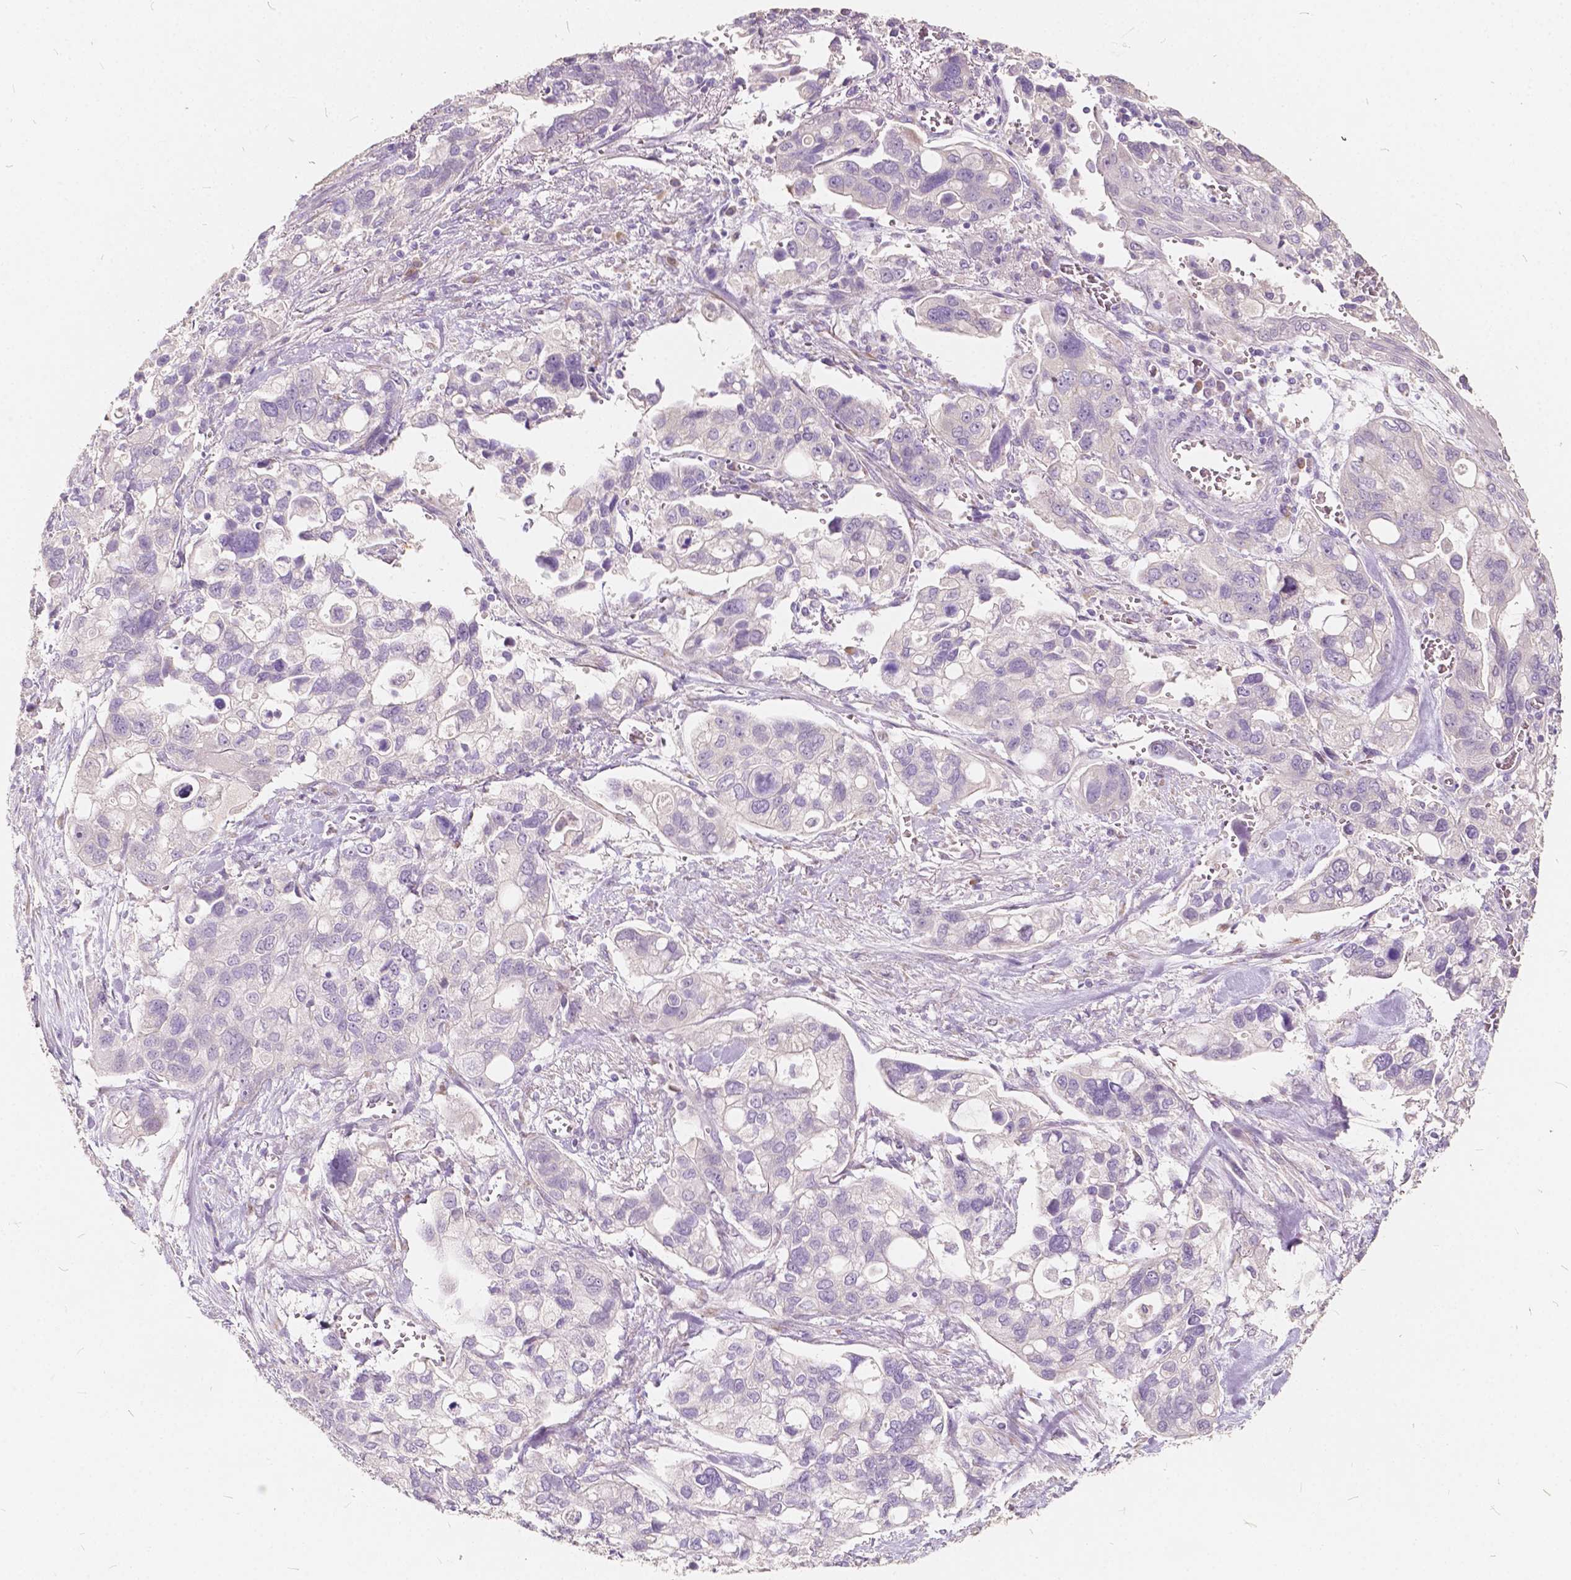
{"staining": {"intensity": "negative", "quantity": "none", "location": "none"}, "tissue": "stomach cancer", "cell_type": "Tumor cells", "image_type": "cancer", "snomed": [{"axis": "morphology", "description": "Adenocarcinoma, NOS"}, {"axis": "topography", "description": "Stomach, upper"}], "caption": "Protein analysis of stomach cancer (adenocarcinoma) displays no significant expression in tumor cells.", "gene": "SLC7A8", "patient": {"sex": "female", "age": 81}}